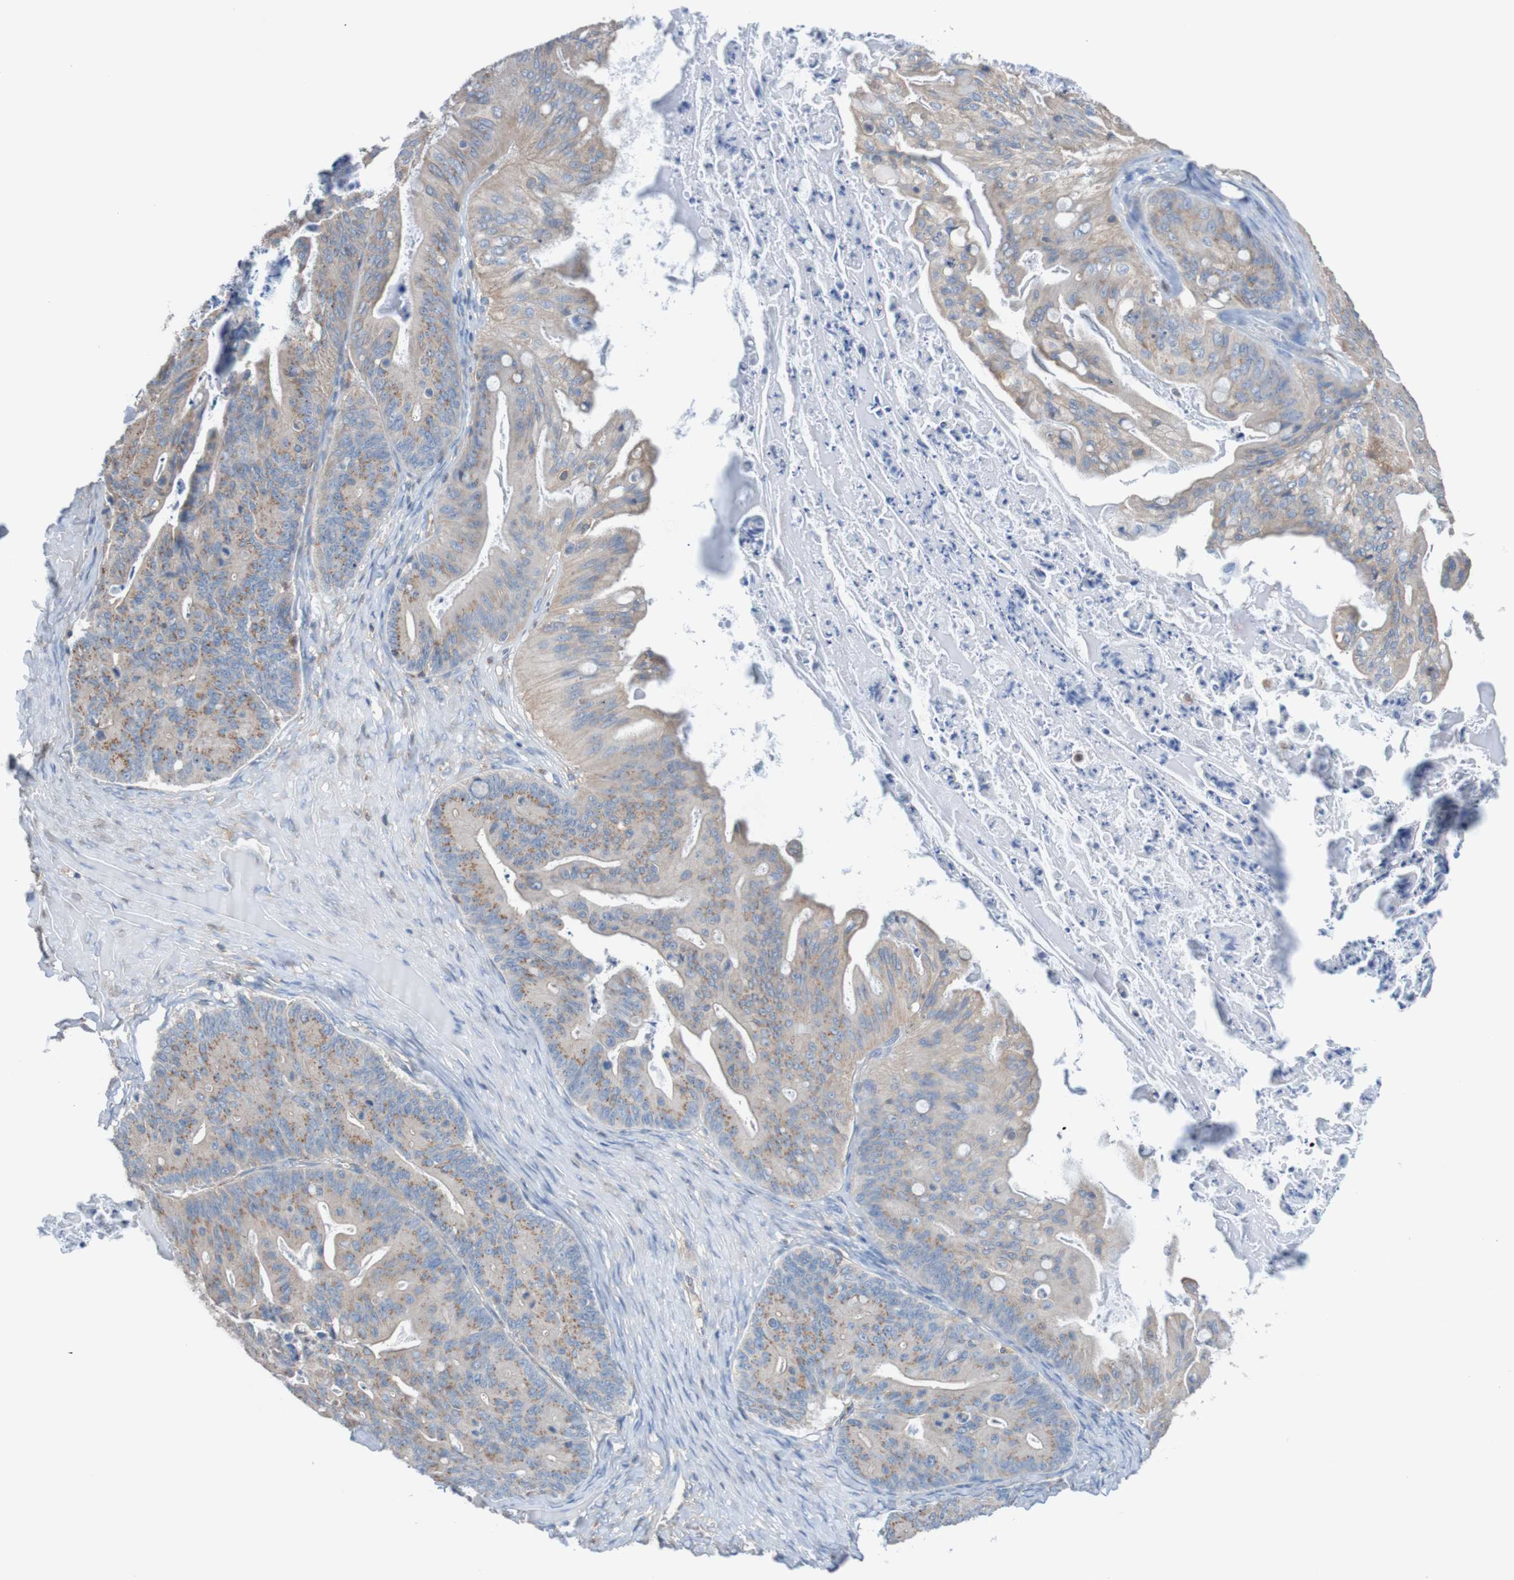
{"staining": {"intensity": "moderate", "quantity": ">75%", "location": "cytoplasmic/membranous"}, "tissue": "ovarian cancer", "cell_type": "Tumor cells", "image_type": "cancer", "snomed": [{"axis": "morphology", "description": "Cystadenocarcinoma, mucinous, NOS"}, {"axis": "topography", "description": "Ovary"}], "caption": "There is medium levels of moderate cytoplasmic/membranous expression in tumor cells of mucinous cystadenocarcinoma (ovarian), as demonstrated by immunohistochemical staining (brown color).", "gene": "MINAR1", "patient": {"sex": "female", "age": 37}}